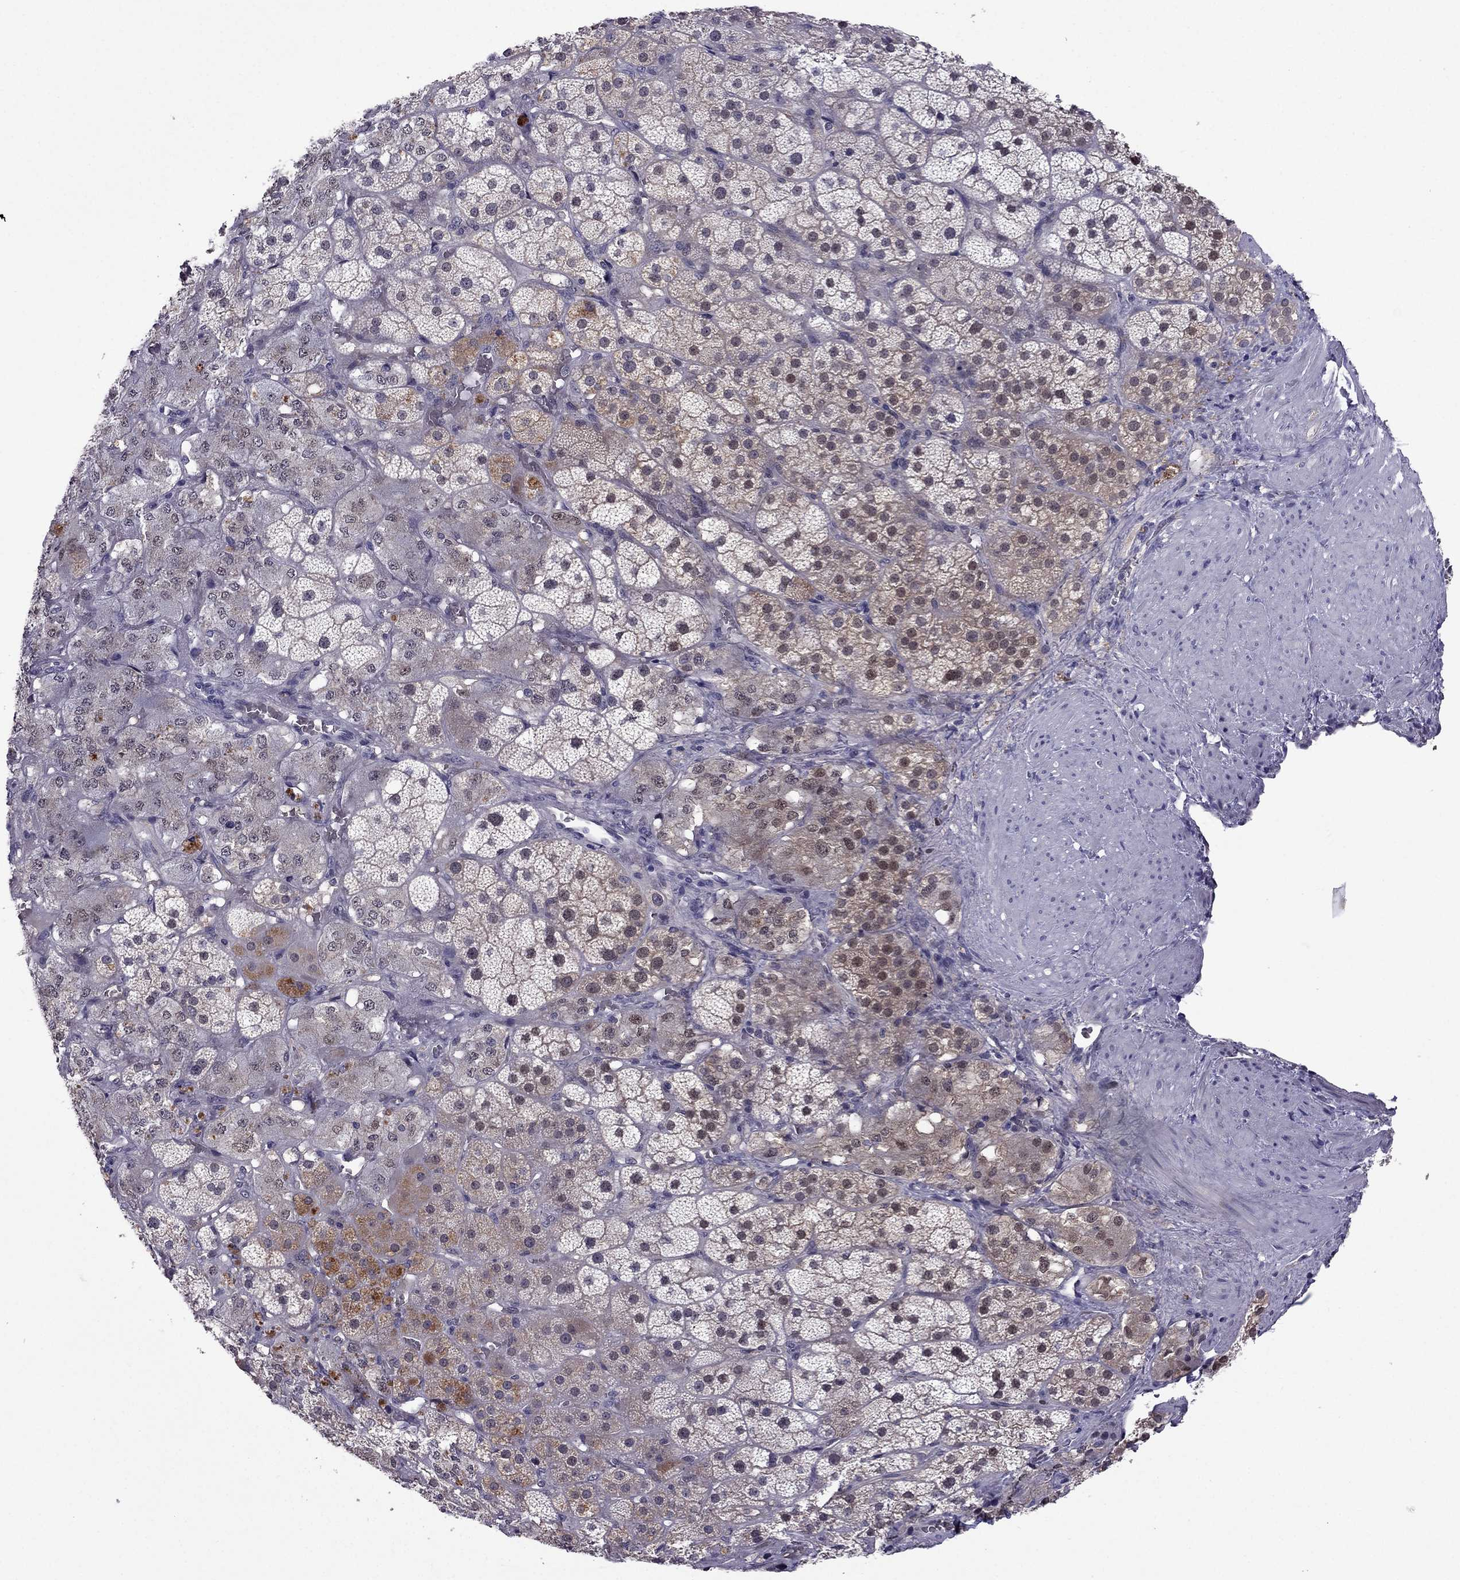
{"staining": {"intensity": "weak", "quantity": "<25%", "location": "cytoplasmic/membranous"}, "tissue": "adrenal gland", "cell_type": "Glandular cells", "image_type": "normal", "snomed": [{"axis": "morphology", "description": "Normal tissue, NOS"}, {"axis": "topography", "description": "Adrenal gland"}], "caption": "DAB immunohistochemical staining of benign adrenal gland exhibits no significant positivity in glandular cells.", "gene": "CDK5", "patient": {"sex": "male", "age": 57}}